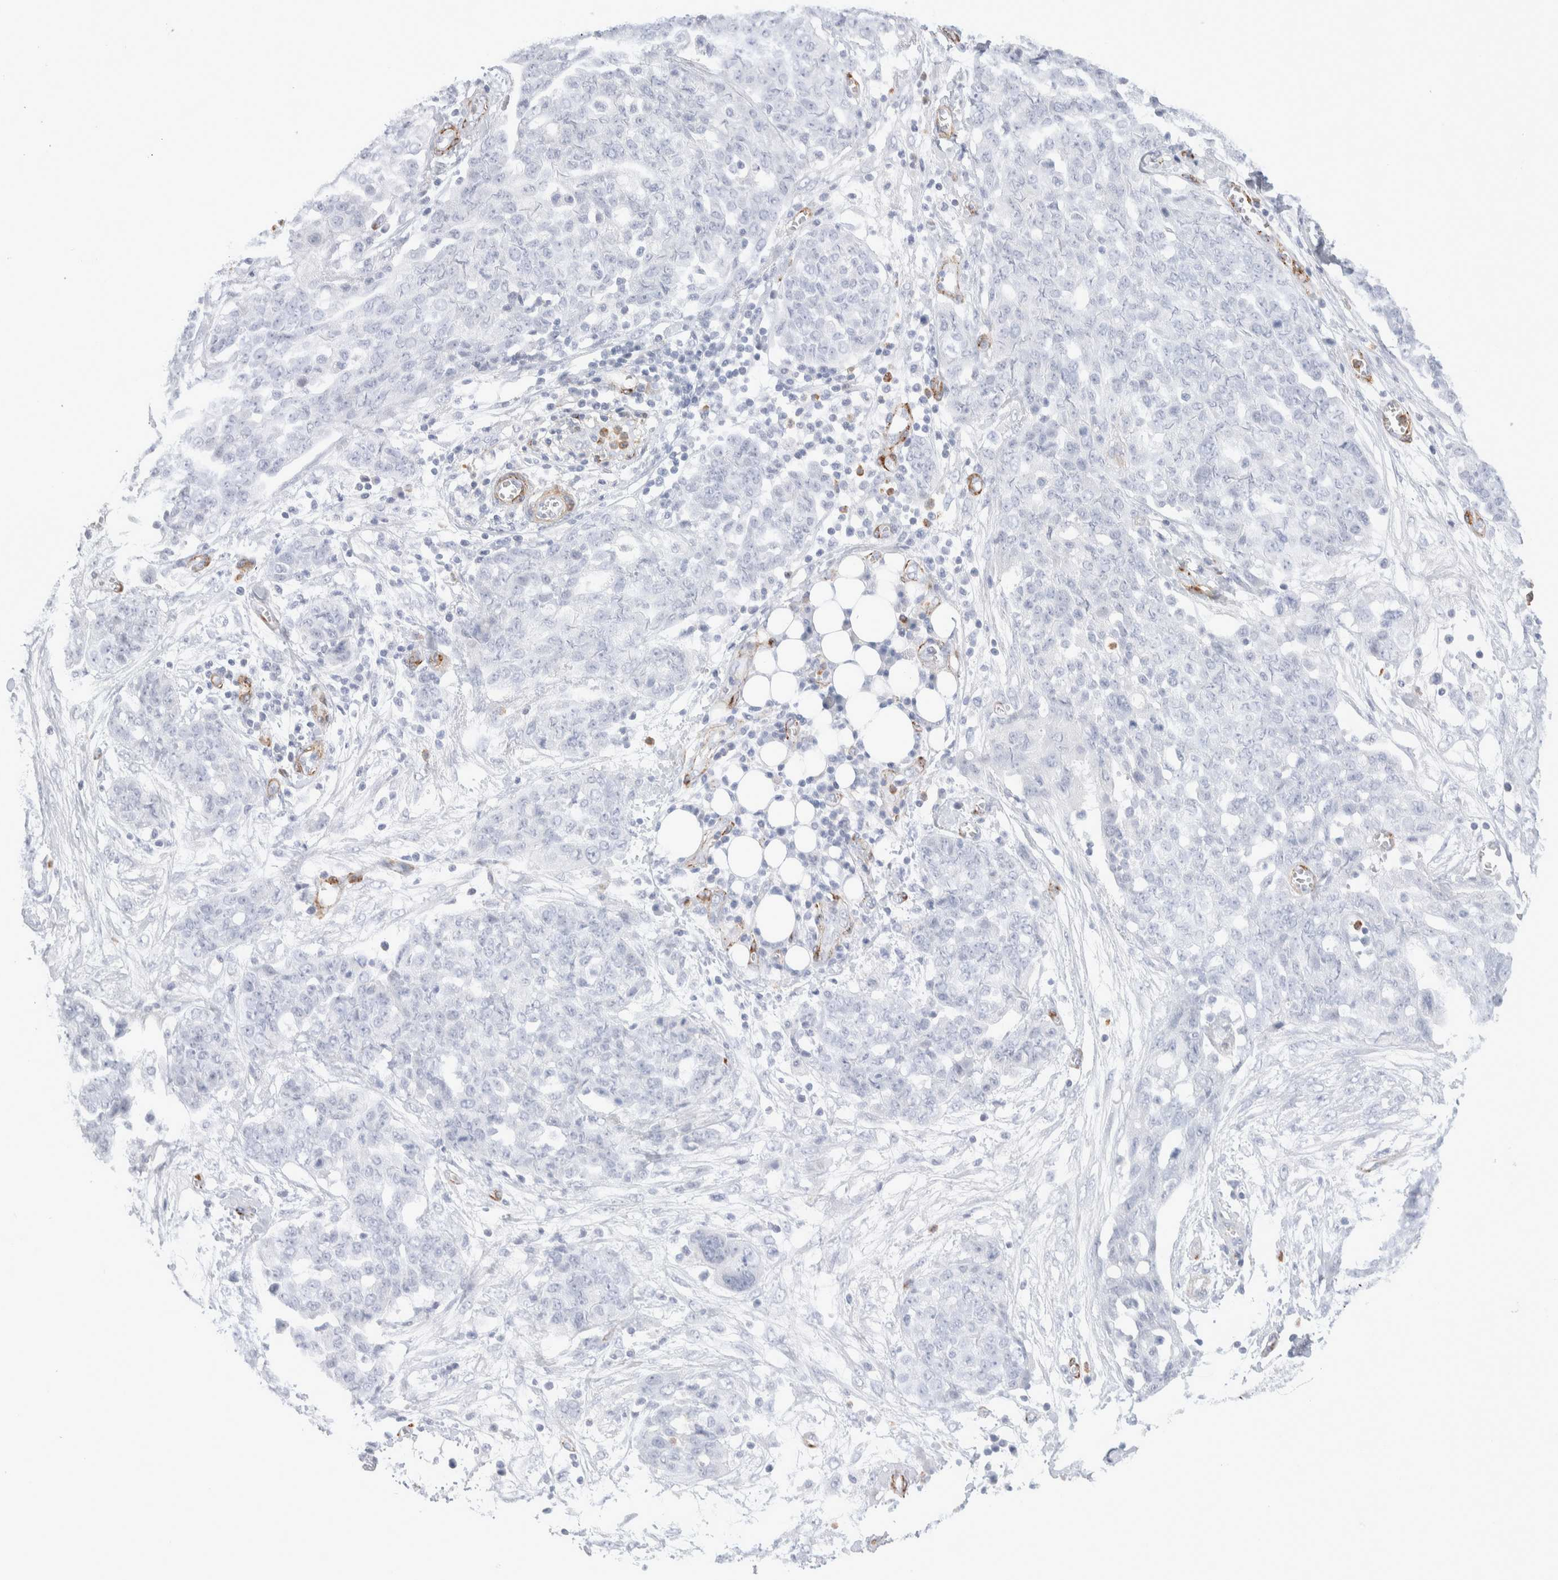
{"staining": {"intensity": "negative", "quantity": "none", "location": "none"}, "tissue": "ovarian cancer", "cell_type": "Tumor cells", "image_type": "cancer", "snomed": [{"axis": "morphology", "description": "Cystadenocarcinoma, serous, NOS"}, {"axis": "topography", "description": "Soft tissue"}, {"axis": "topography", "description": "Ovary"}], "caption": "A high-resolution image shows immunohistochemistry staining of ovarian serous cystadenocarcinoma, which shows no significant staining in tumor cells. The staining is performed using DAB (3,3'-diaminobenzidine) brown chromogen with nuclei counter-stained in using hematoxylin.", "gene": "SEPTIN4", "patient": {"sex": "female", "age": 57}}